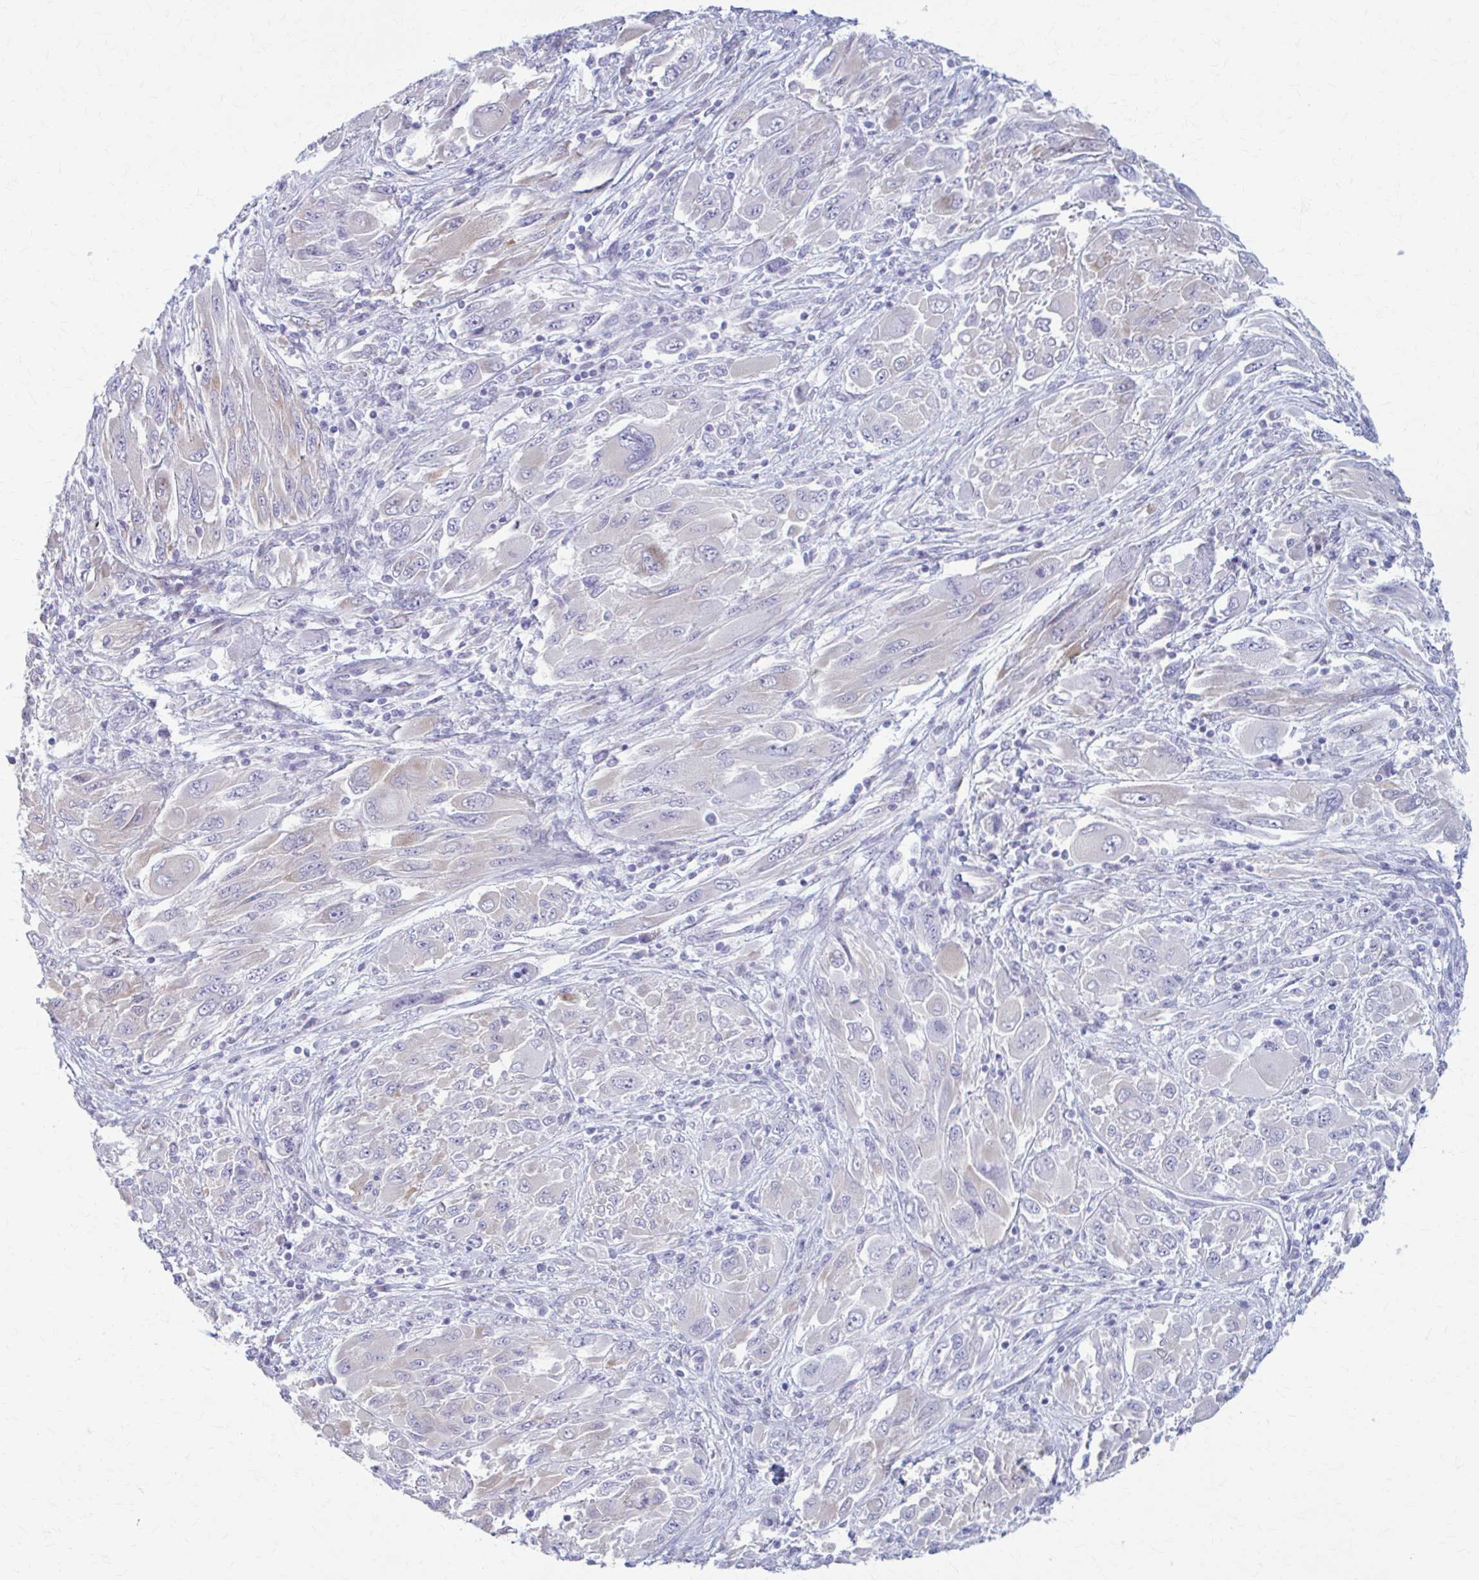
{"staining": {"intensity": "negative", "quantity": "none", "location": "none"}, "tissue": "melanoma", "cell_type": "Tumor cells", "image_type": "cancer", "snomed": [{"axis": "morphology", "description": "Malignant melanoma, NOS"}, {"axis": "topography", "description": "Skin"}], "caption": "IHC of human melanoma reveals no positivity in tumor cells.", "gene": "PRKRA", "patient": {"sex": "female", "age": 91}}